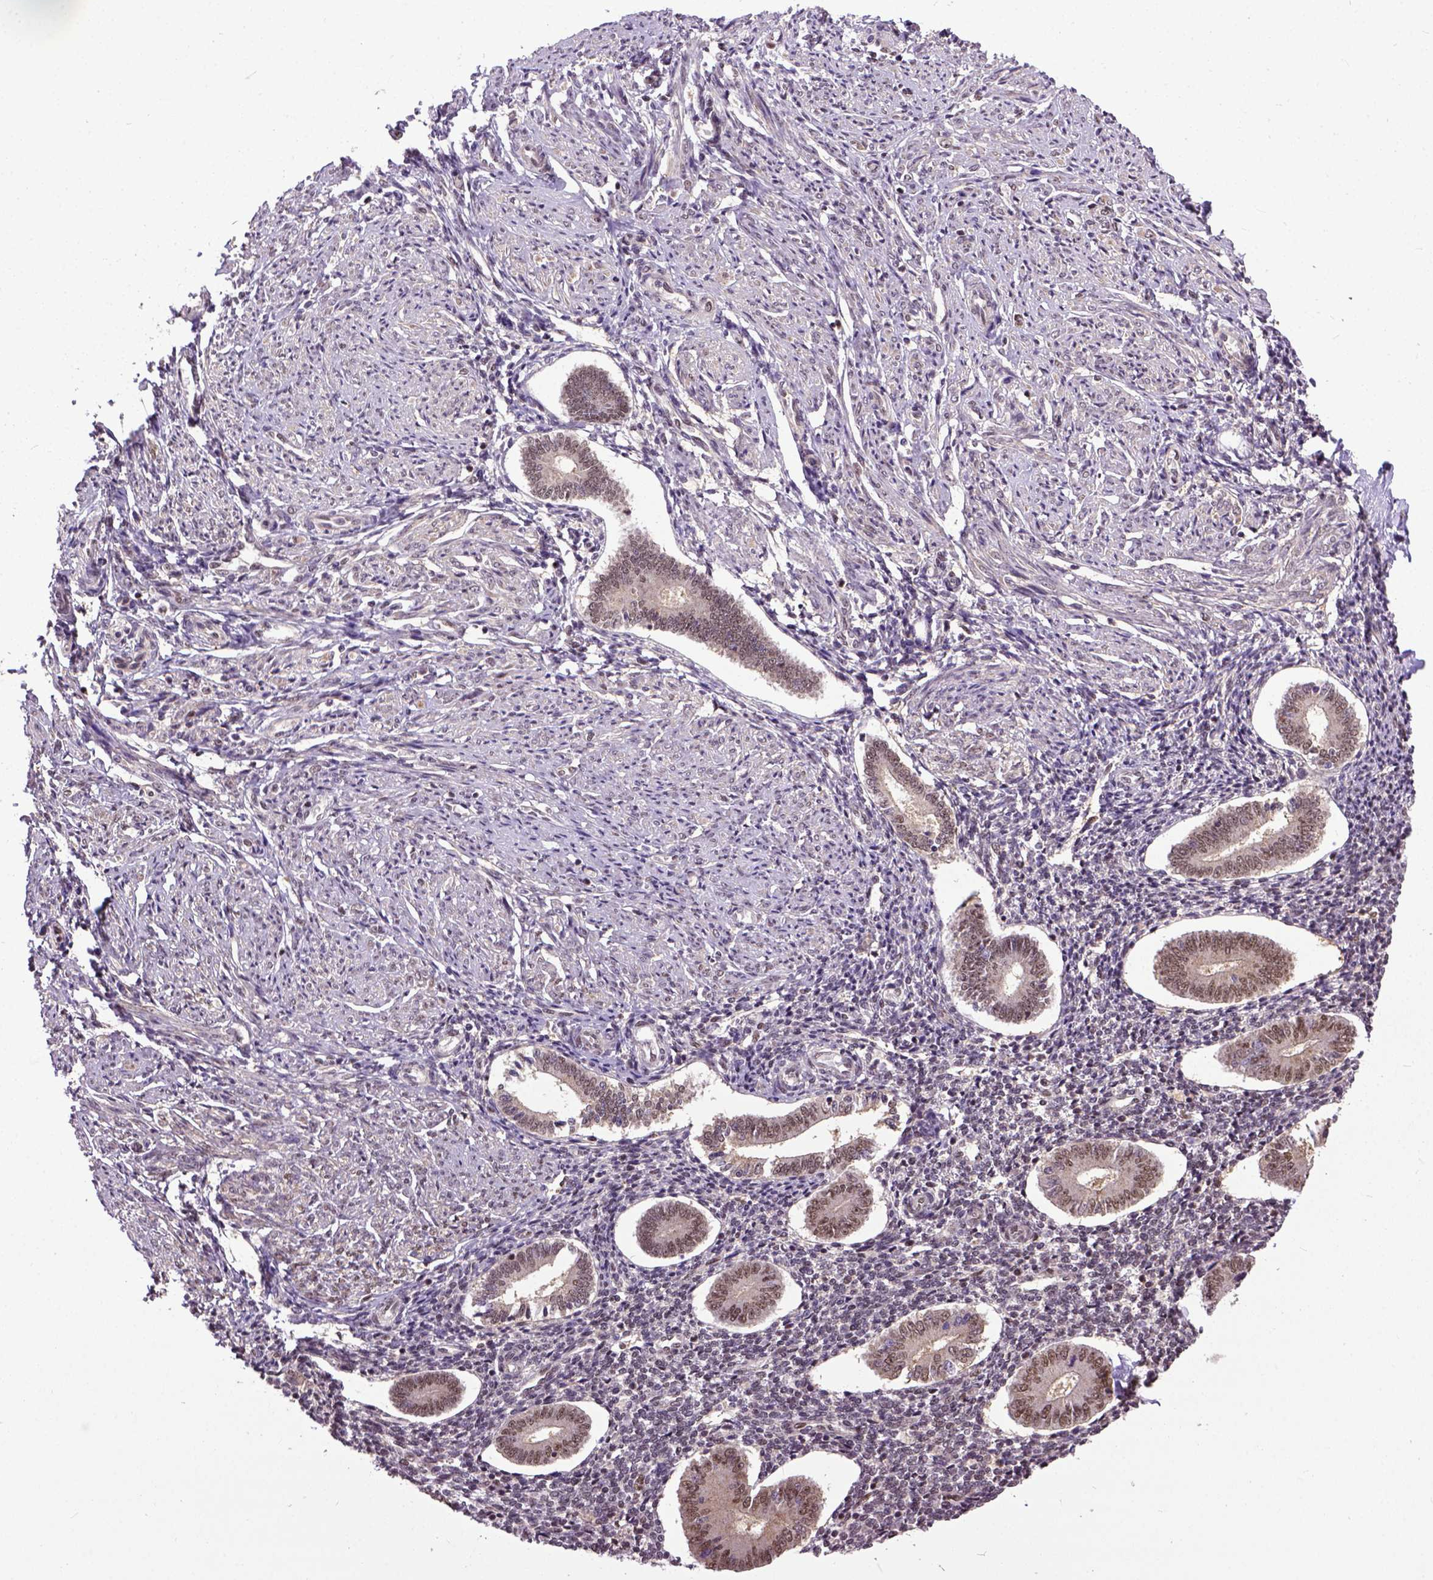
{"staining": {"intensity": "moderate", "quantity": "<25%", "location": "nuclear"}, "tissue": "endometrium", "cell_type": "Cells in endometrial stroma", "image_type": "normal", "snomed": [{"axis": "morphology", "description": "Normal tissue, NOS"}, {"axis": "topography", "description": "Endometrium"}], "caption": "Immunohistochemistry (IHC) (DAB (3,3'-diaminobenzidine)) staining of normal human endometrium shows moderate nuclear protein staining in about <25% of cells in endometrial stroma.", "gene": "UBA3", "patient": {"sex": "female", "age": 40}}